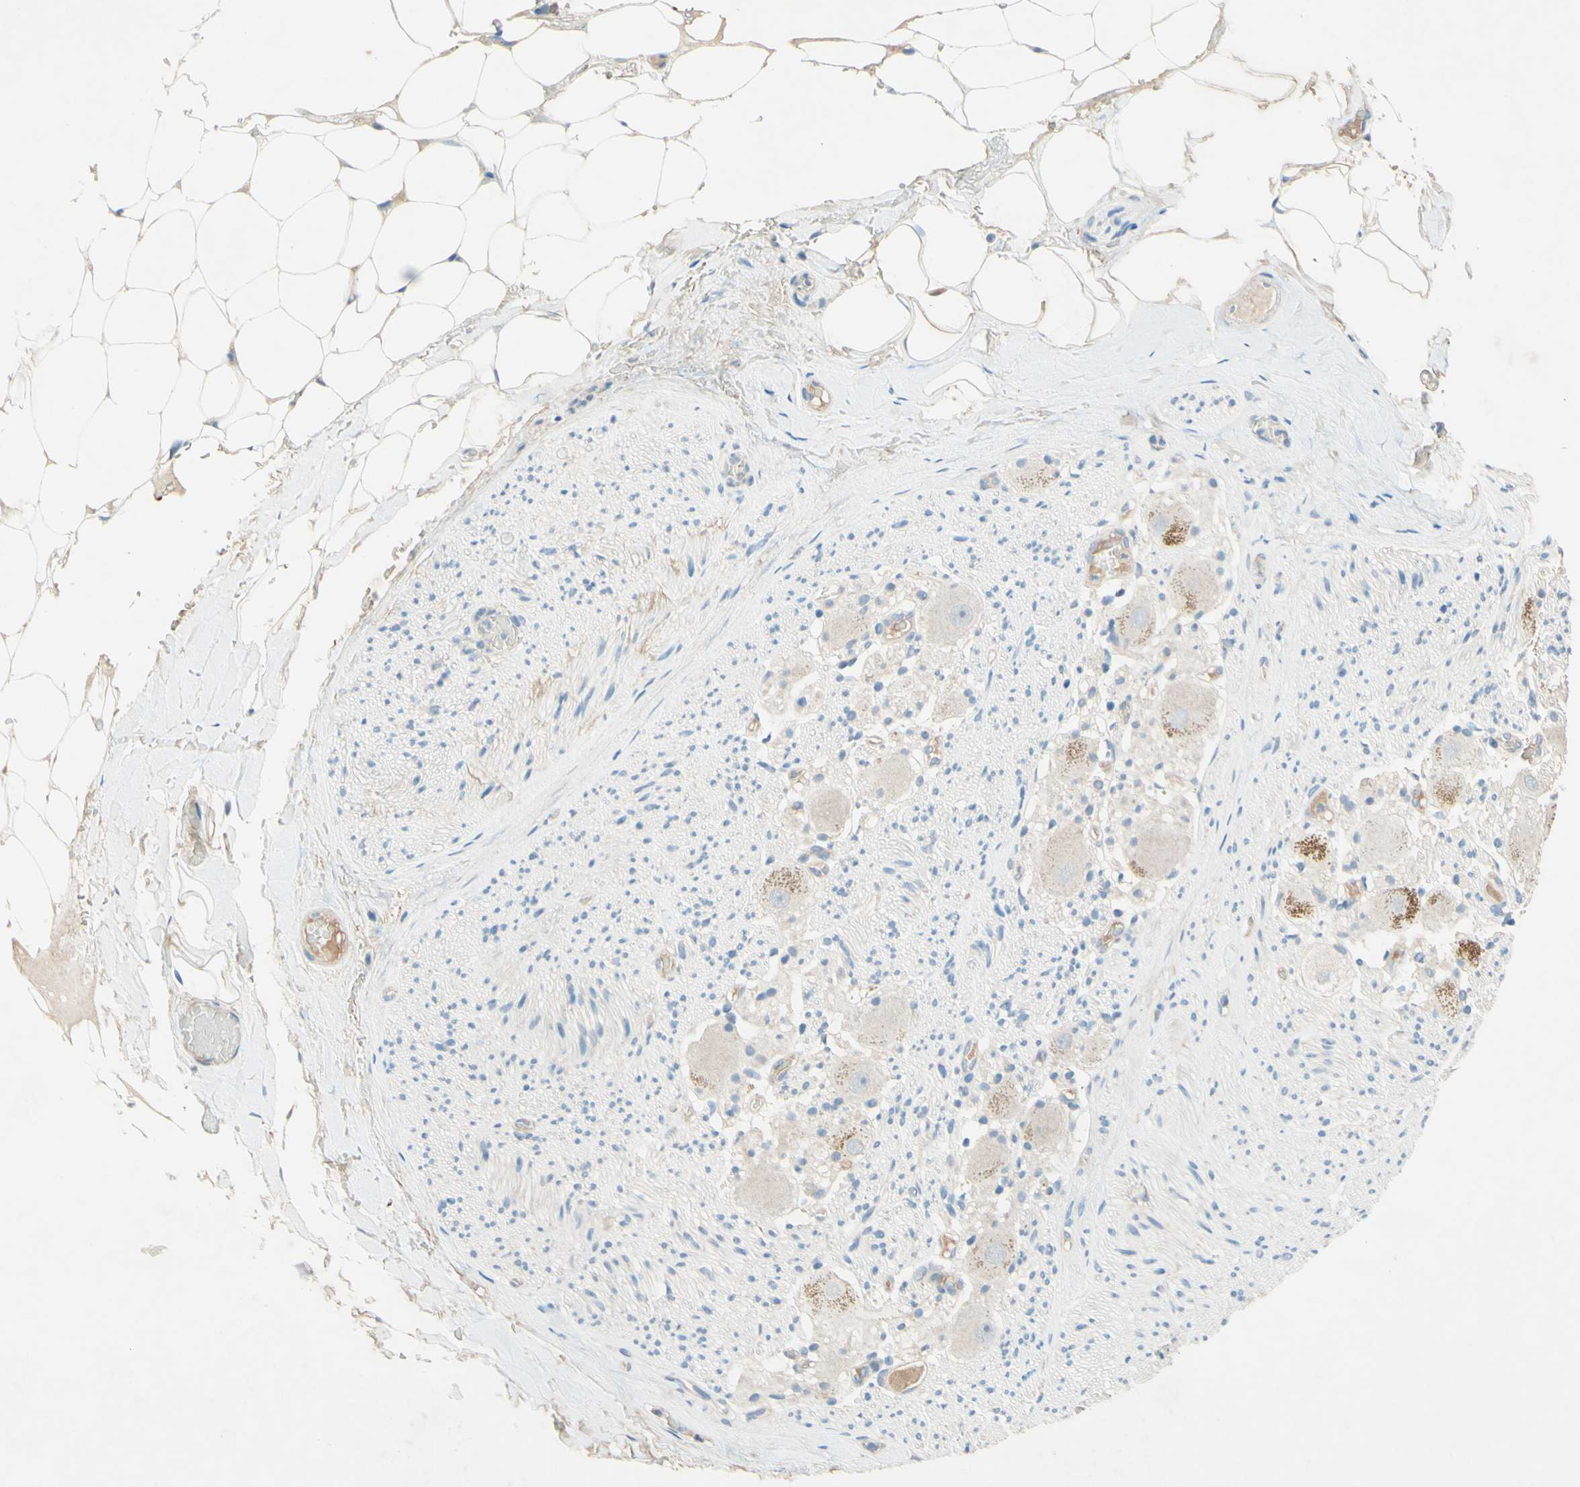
{"staining": {"intensity": "negative", "quantity": "none", "location": "none"}, "tissue": "adipose tissue", "cell_type": "Adipocytes", "image_type": "normal", "snomed": [{"axis": "morphology", "description": "Normal tissue, NOS"}, {"axis": "topography", "description": "Peripheral nerve tissue"}], "caption": "The photomicrograph exhibits no significant positivity in adipocytes of adipose tissue. The staining was performed using DAB (3,3'-diaminobenzidine) to visualize the protein expression in brown, while the nuclei were stained in blue with hematoxylin (Magnification: 20x).", "gene": "IL2", "patient": {"sex": "male", "age": 70}}